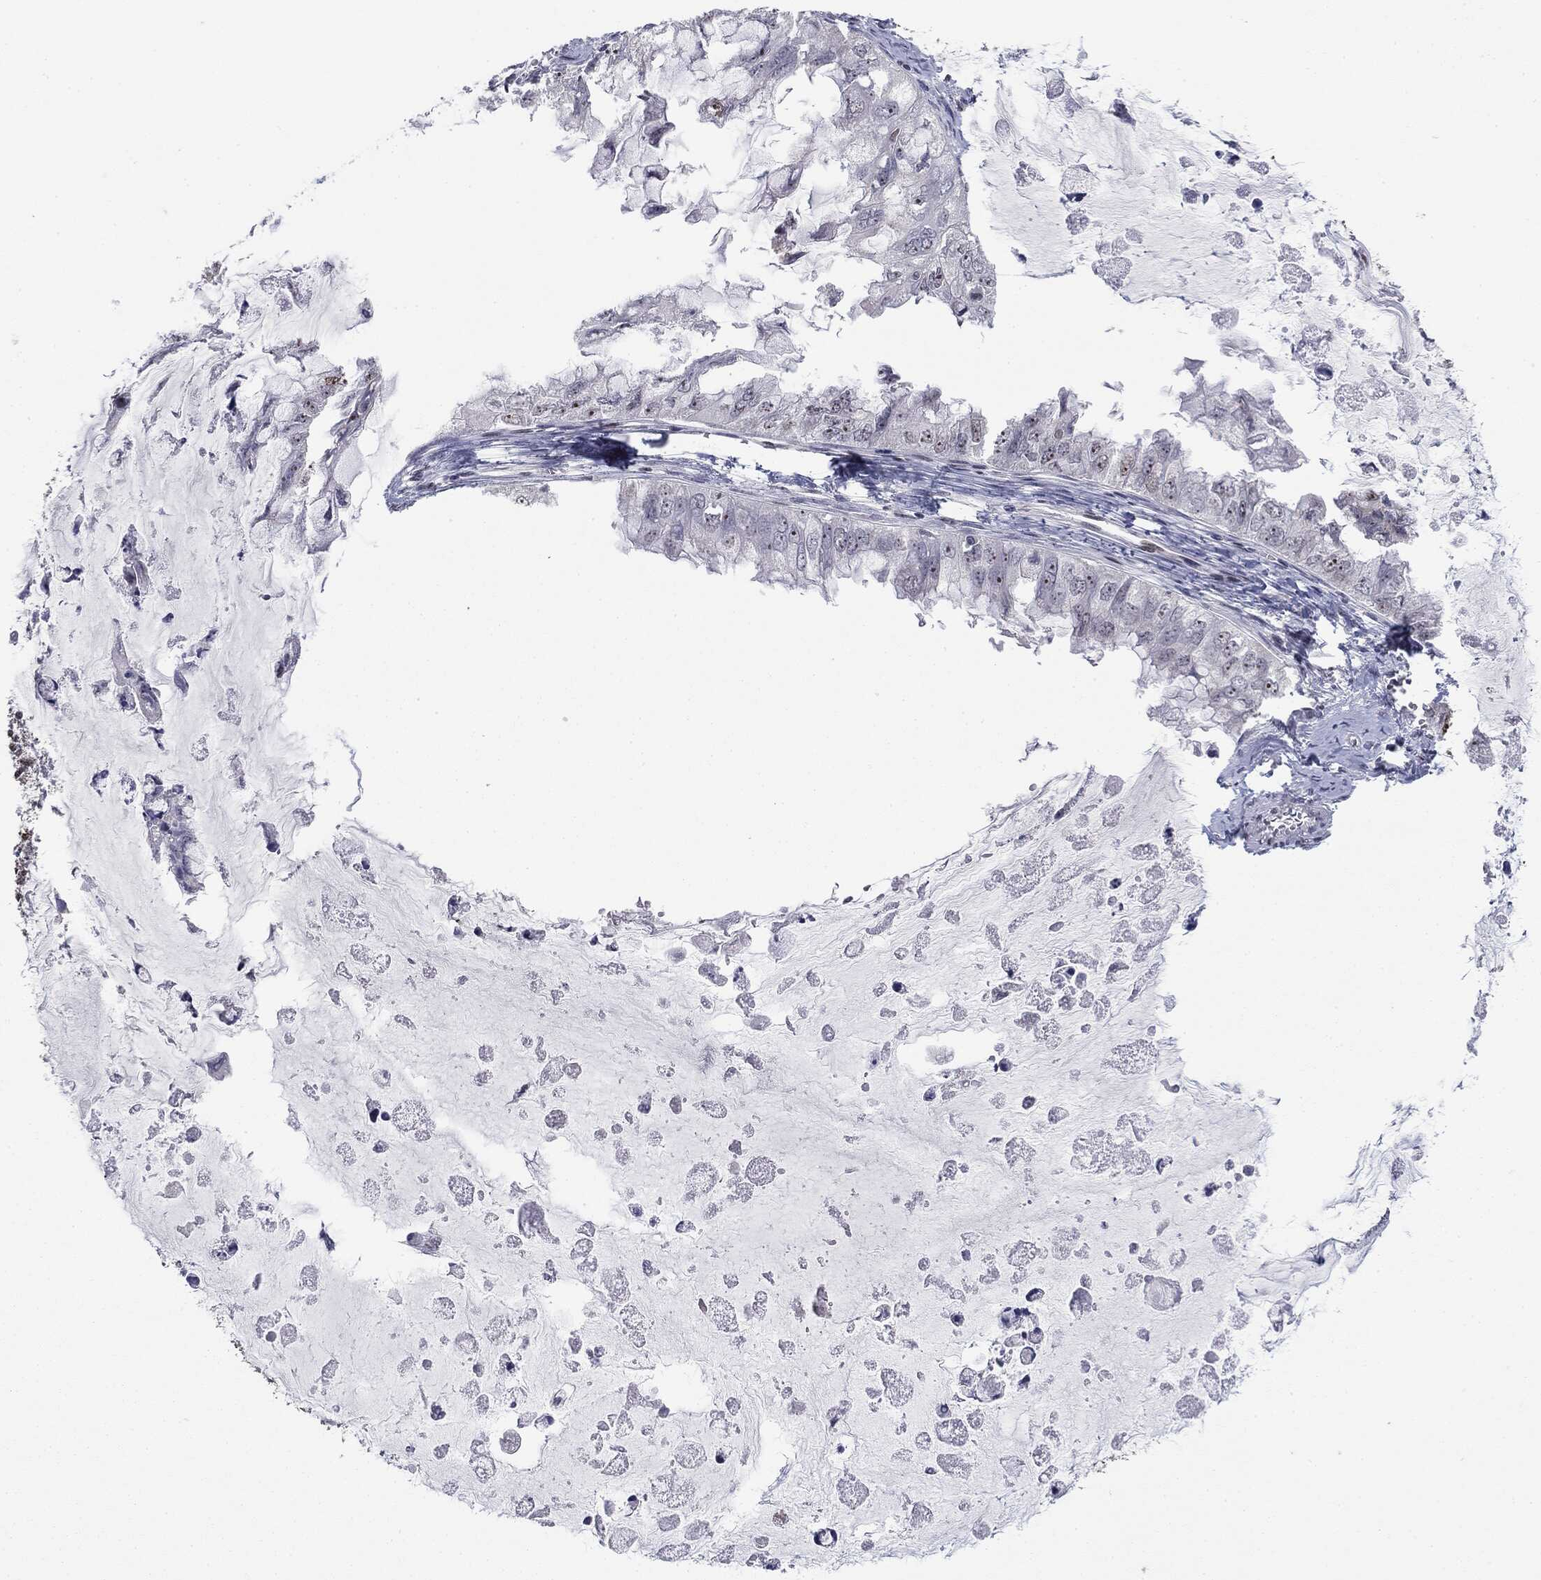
{"staining": {"intensity": "negative", "quantity": "none", "location": "none"}, "tissue": "ovarian cancer", "cell_type": "Tumor cells", "image_type": "cancer", "snomed": [{"axis": "morphology", "description": "Cystadenocarcinoma, mucinous, NOS"}, {"axis": "topography", "description": "Ovary"}], "caption": "Tumor cells are negative for protein expression in human ovarian mucinous cystadenocarcinoma.", "gene": "MDC1", "patient": {"sex": "female", "age": 72}}